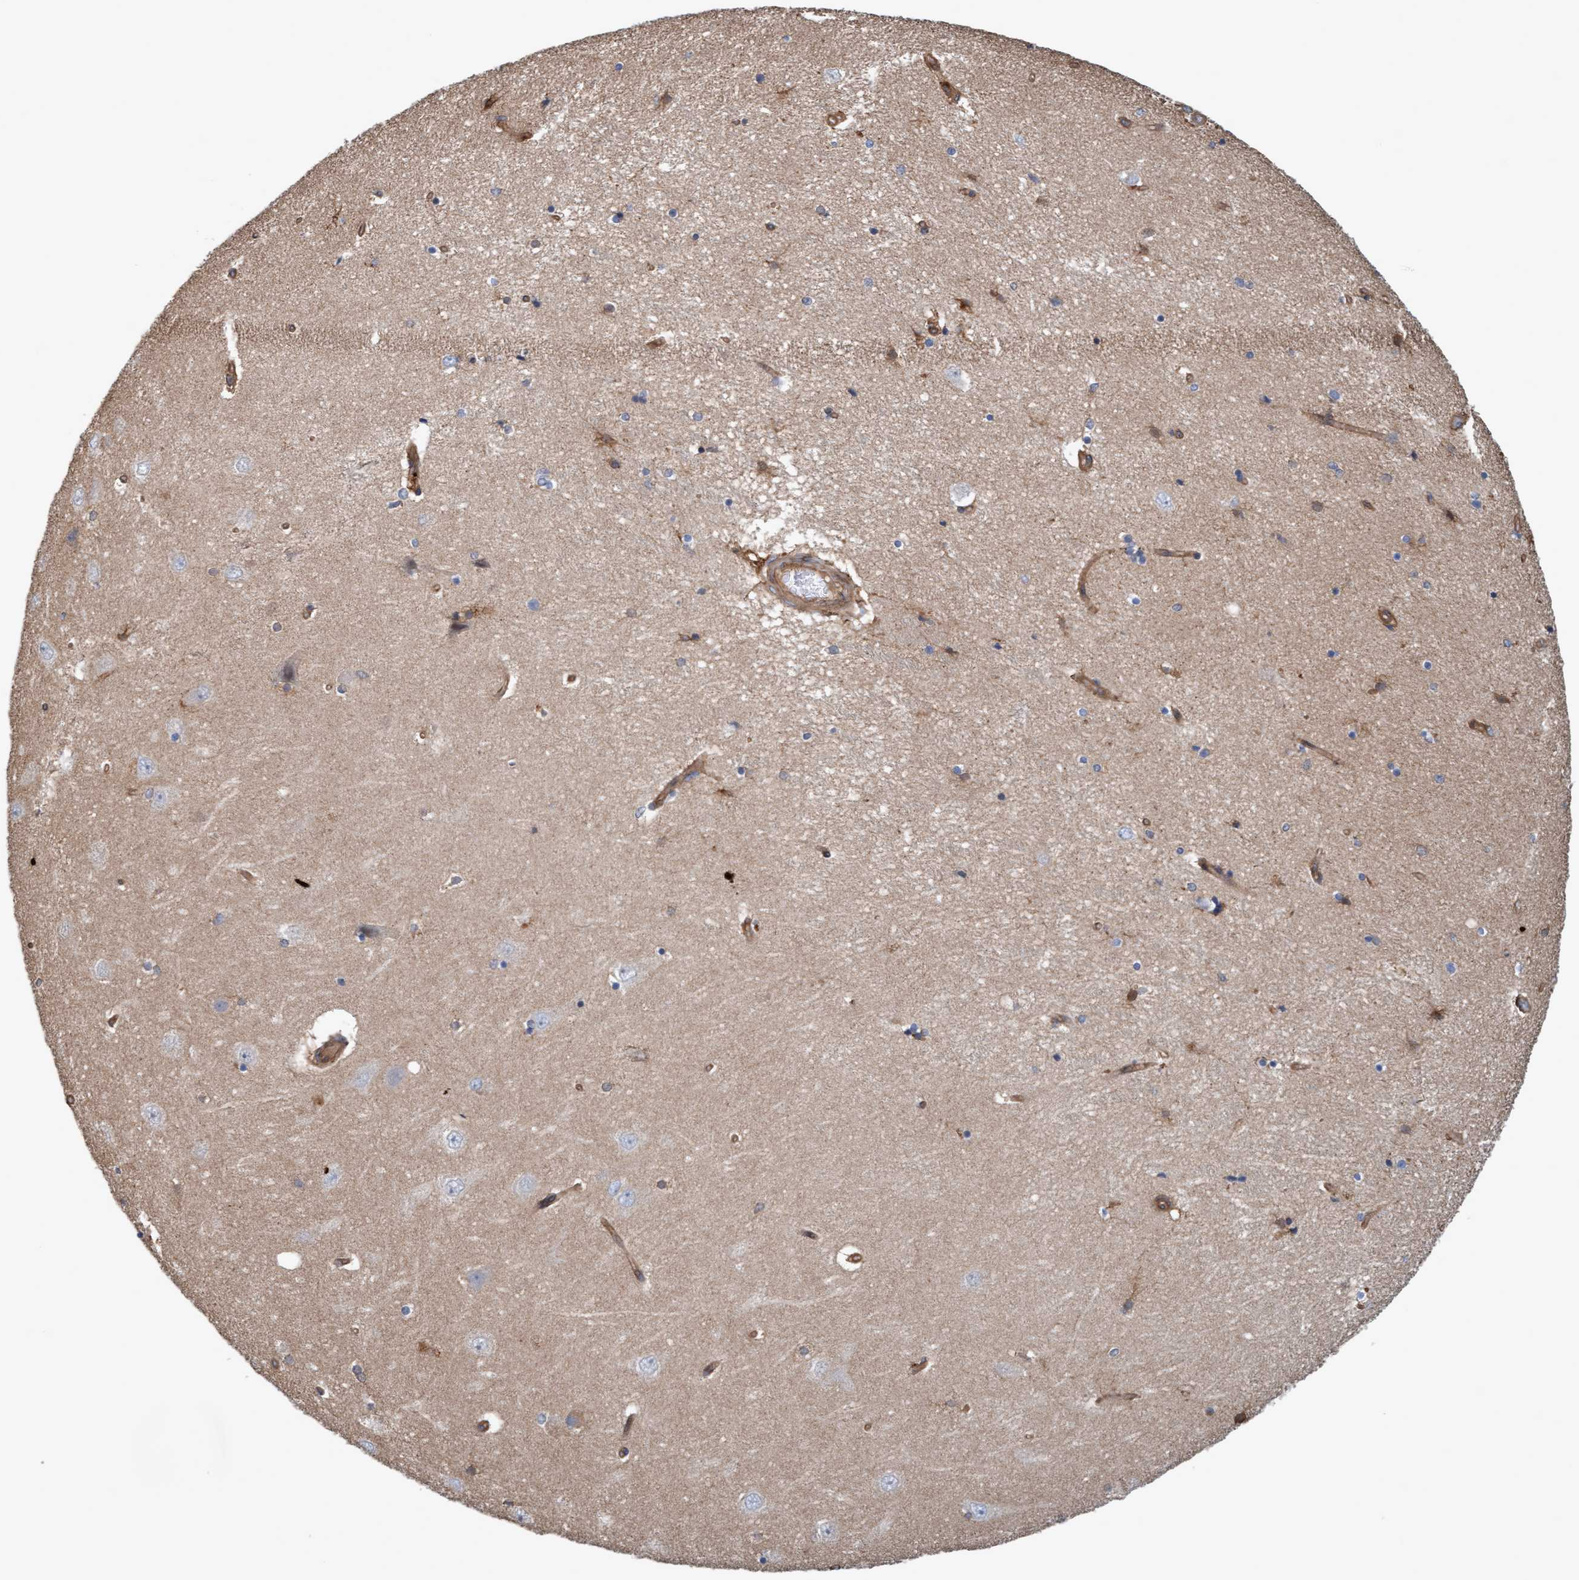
{"staining": {"intensity": "weak", "quantity": "<25%", "location": "cytoplasmic/membranous"}, "tissue": "hippocampus", "cell_type": "Glial cells", "image_type": "normal", "snomed": [{"axis": "morphology", "description": "Normal tissue, NOS"}, {"axis": "topography", "description": "Hippocampus"}], "caption": "IHC of unremarkable human hippocampus displays no expression in glial cells.", "gene": "ERAL1", "patient": {"sex": "female", "age": 54}}